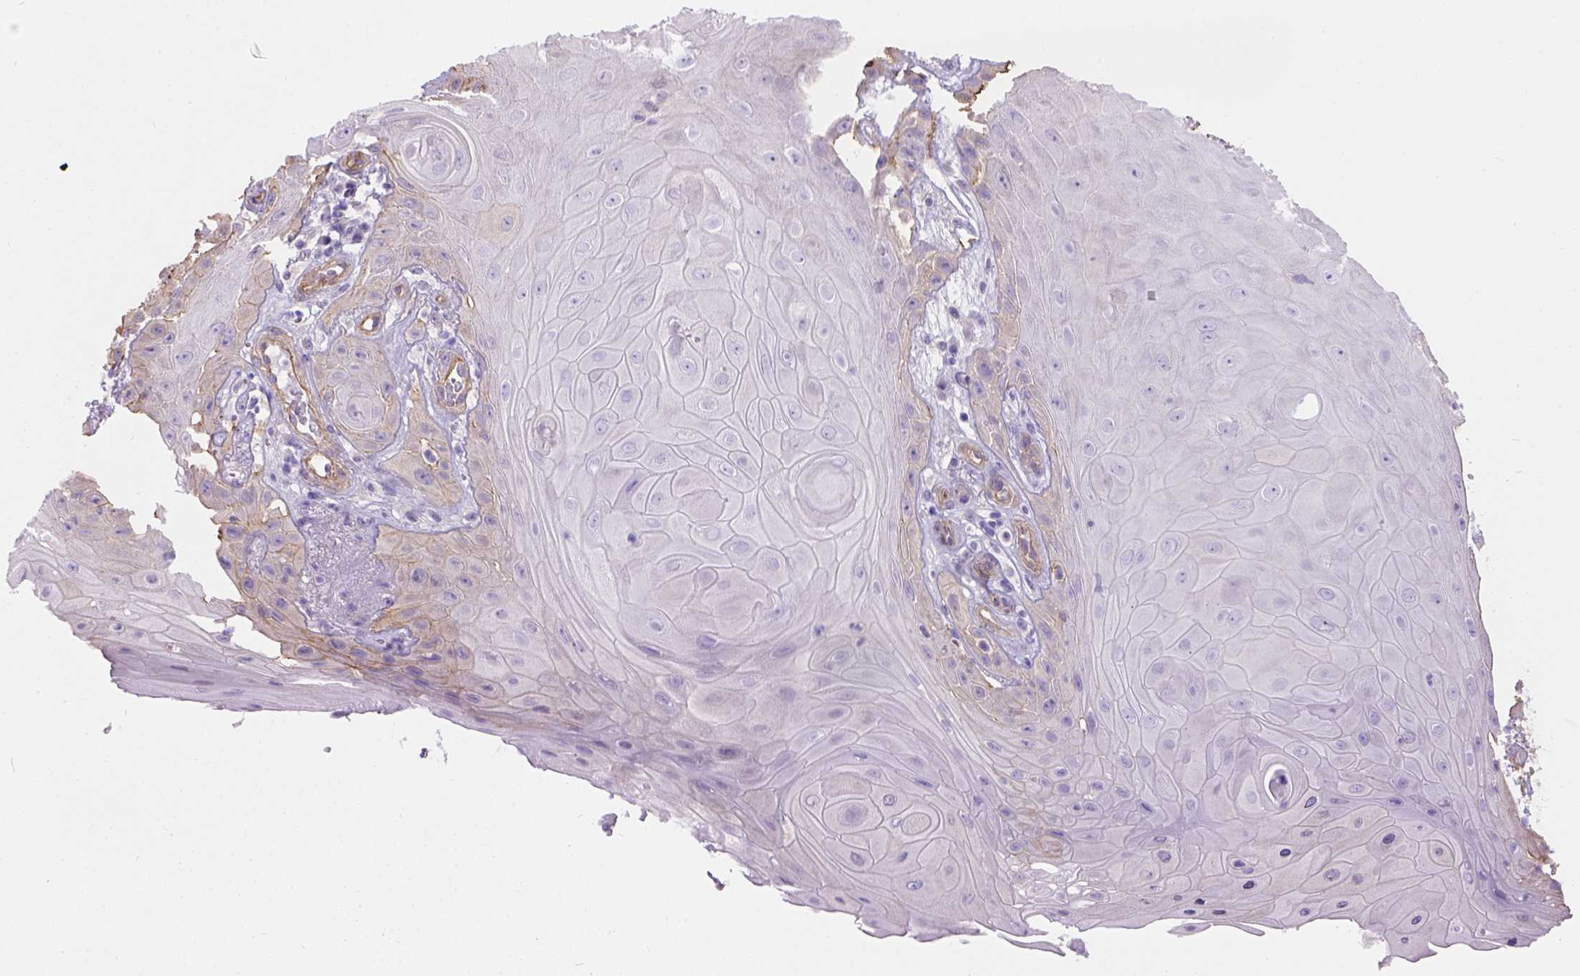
{"staining": {"intensity": "negative", "quantity": "none", "location": "none"}, "tissue": "skin cancer", "cell_type": "Tumor cells", "image_type": "cancer", "snomed": [{"axis": "morphology", "description": "Squamous cell carcinoma, NOS"}, {"axis": "topography", "description": "Skin"}], "caption": "Micrograph shows no protein positivity in tumor cells of squamous cell carcinoma (skin) tissue.", "gene": "PHF7", "patient": {"sex": "male", "age": 62}}